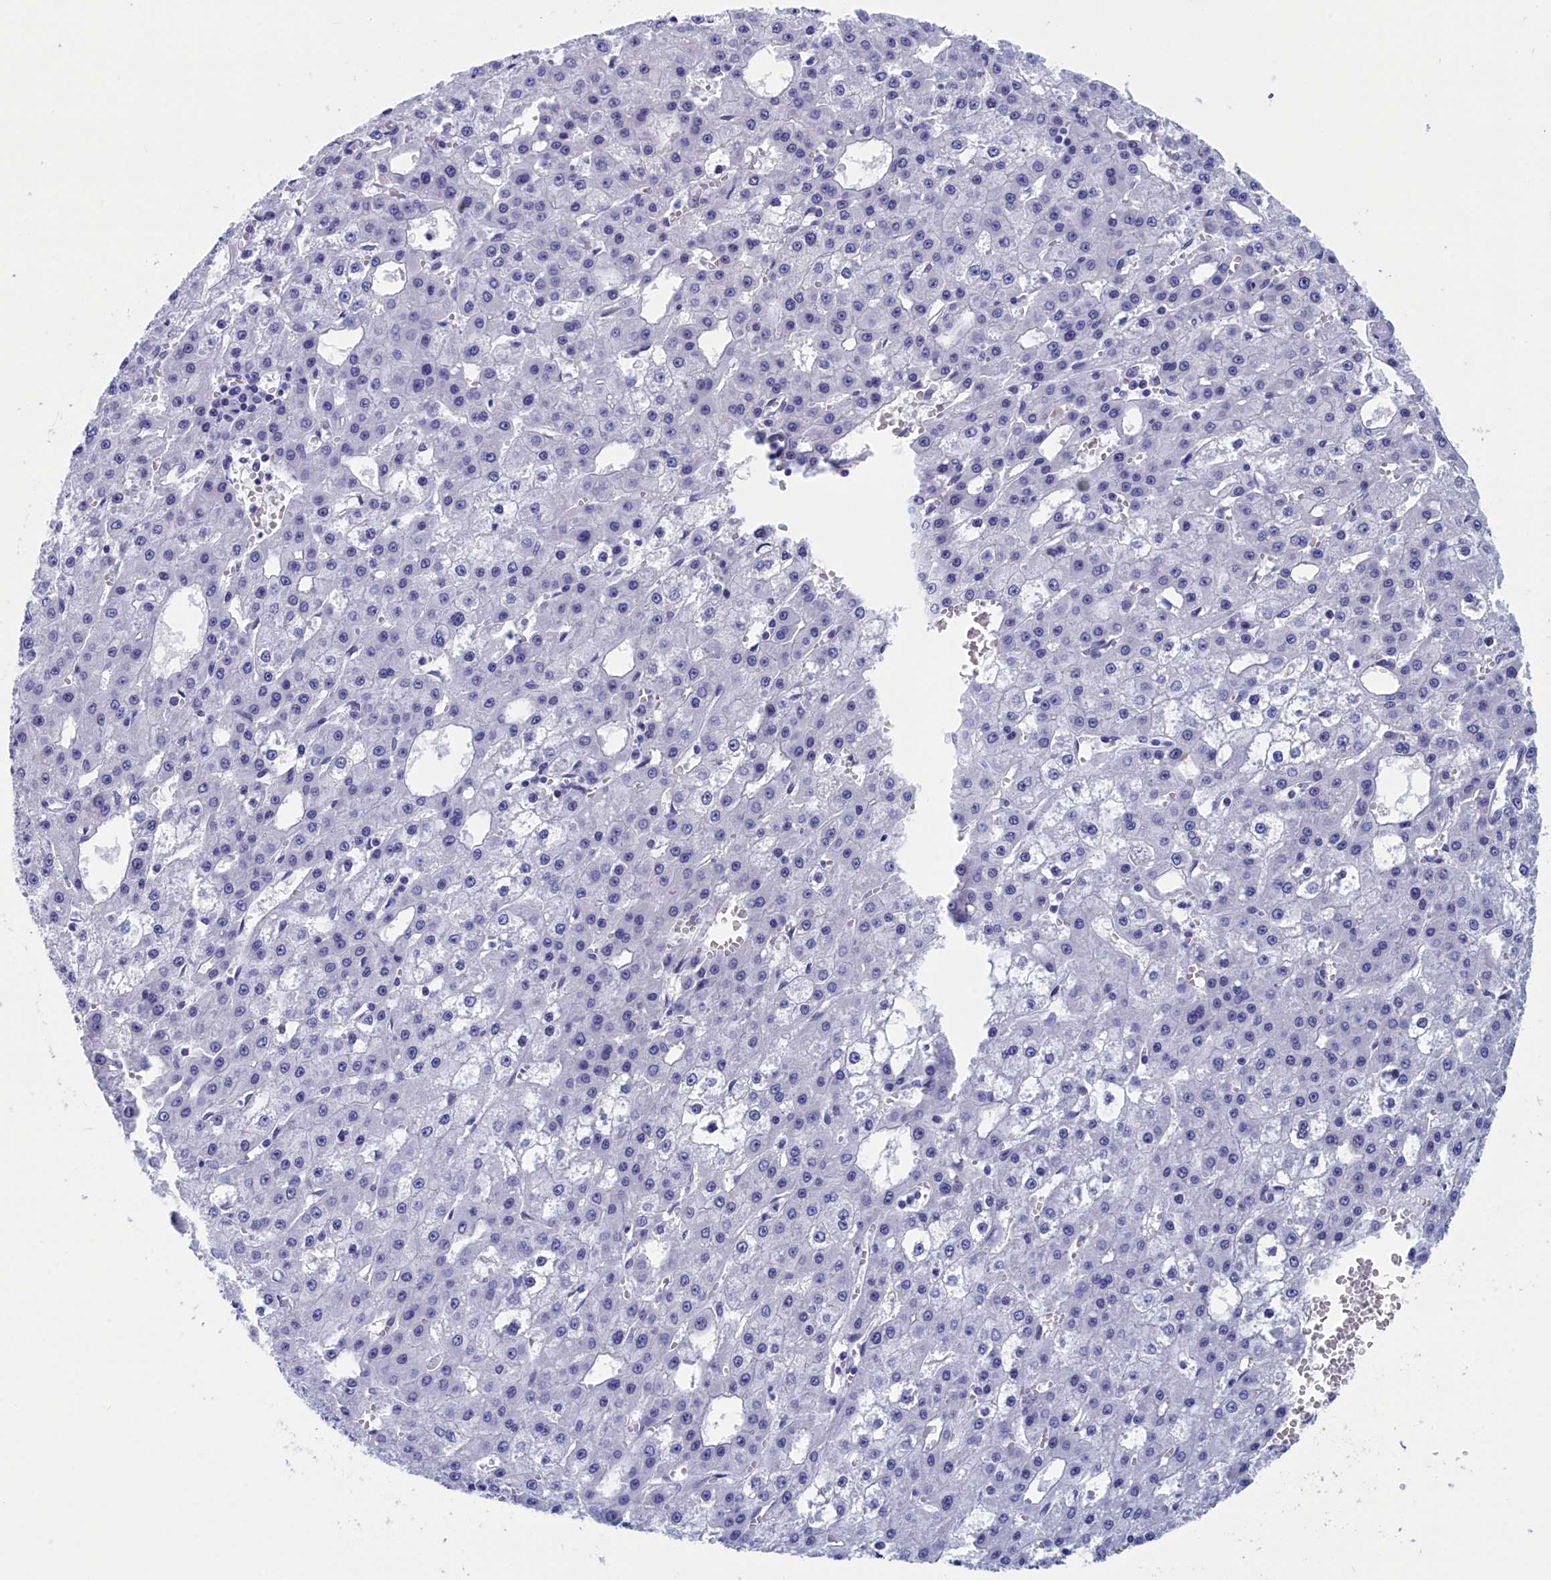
{"staining": {"intensity": "negative", "quantity": "none", "location": "none"}, "tissue": "liver cancer", "cell_type": "Tumor cells", "image_type": "cancer", "snomed": [{"axis": "morphology", "description": "Carcinoma, Hepatocellular, NOS"}, {"axis": "topography", "description": "Liver"}], "caption": "IHC micrograph of neoplastic tissue: liver cancer stained with DAB (3,3'-diaminobenzidine) demonstrates no significant protein staining in tumor cells.", "gene": "WDR83", "patient": {"sex": "male", "age": 47}}